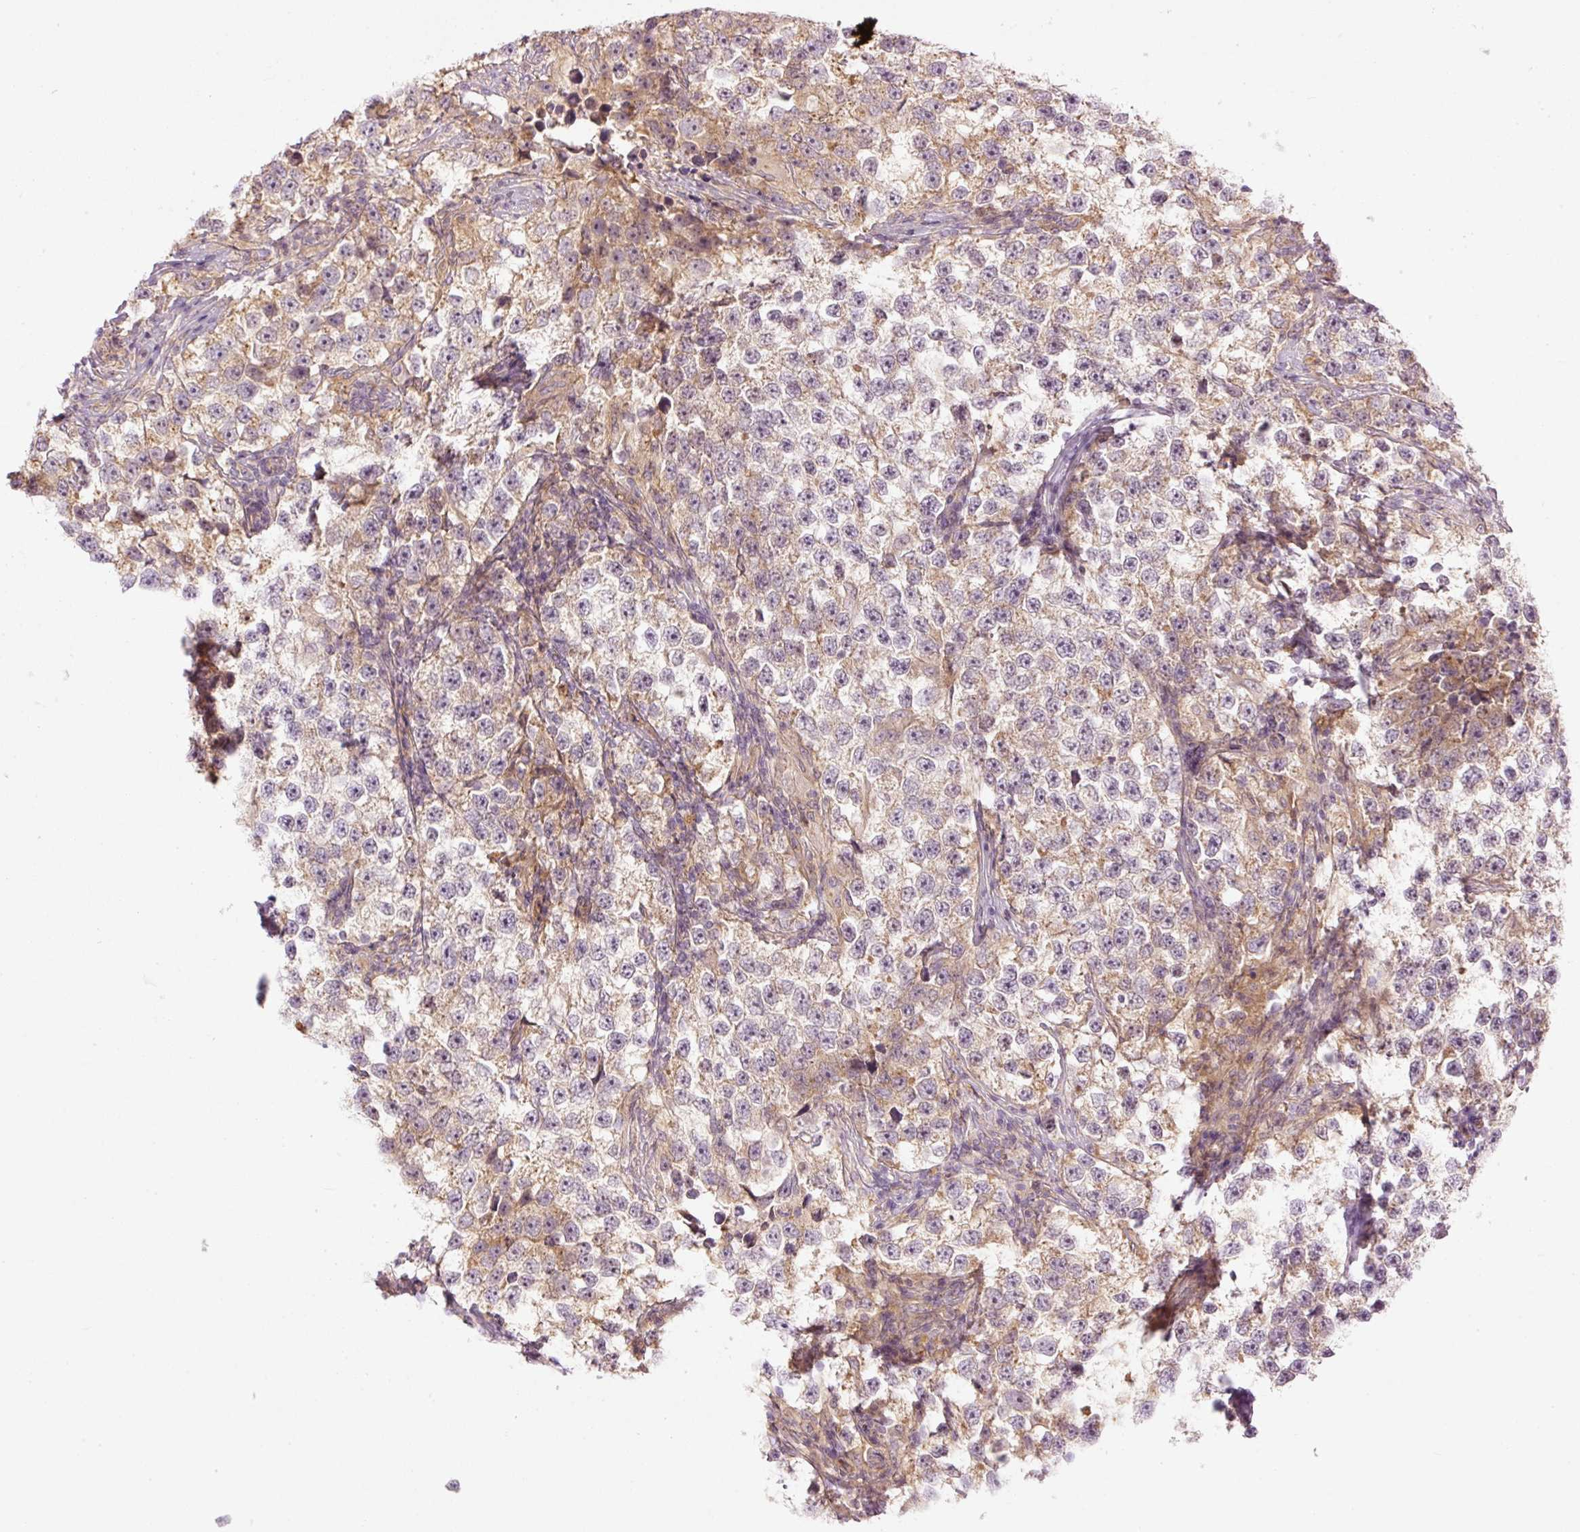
{"staining": {"intensity": "weak", "quantity": "25%-75%", "location": "cytoplasmic/membranous"}, "tissue": "testis cancer", "cell_type": "Tumor cells", "image_type": "cancer", "snomed": [{"axis": "morphology", "description": "Seminoma, NOS"}, {"axis": "topography", "description": "Testis"}], "caption": "Protein expression analysis of human testis cancer reveals weak cytoplasmic/membranous expression in about 25%-75% of tumor cells.", "gene": "MZT2B", "patient": {"sex": "male", "age": 46}}